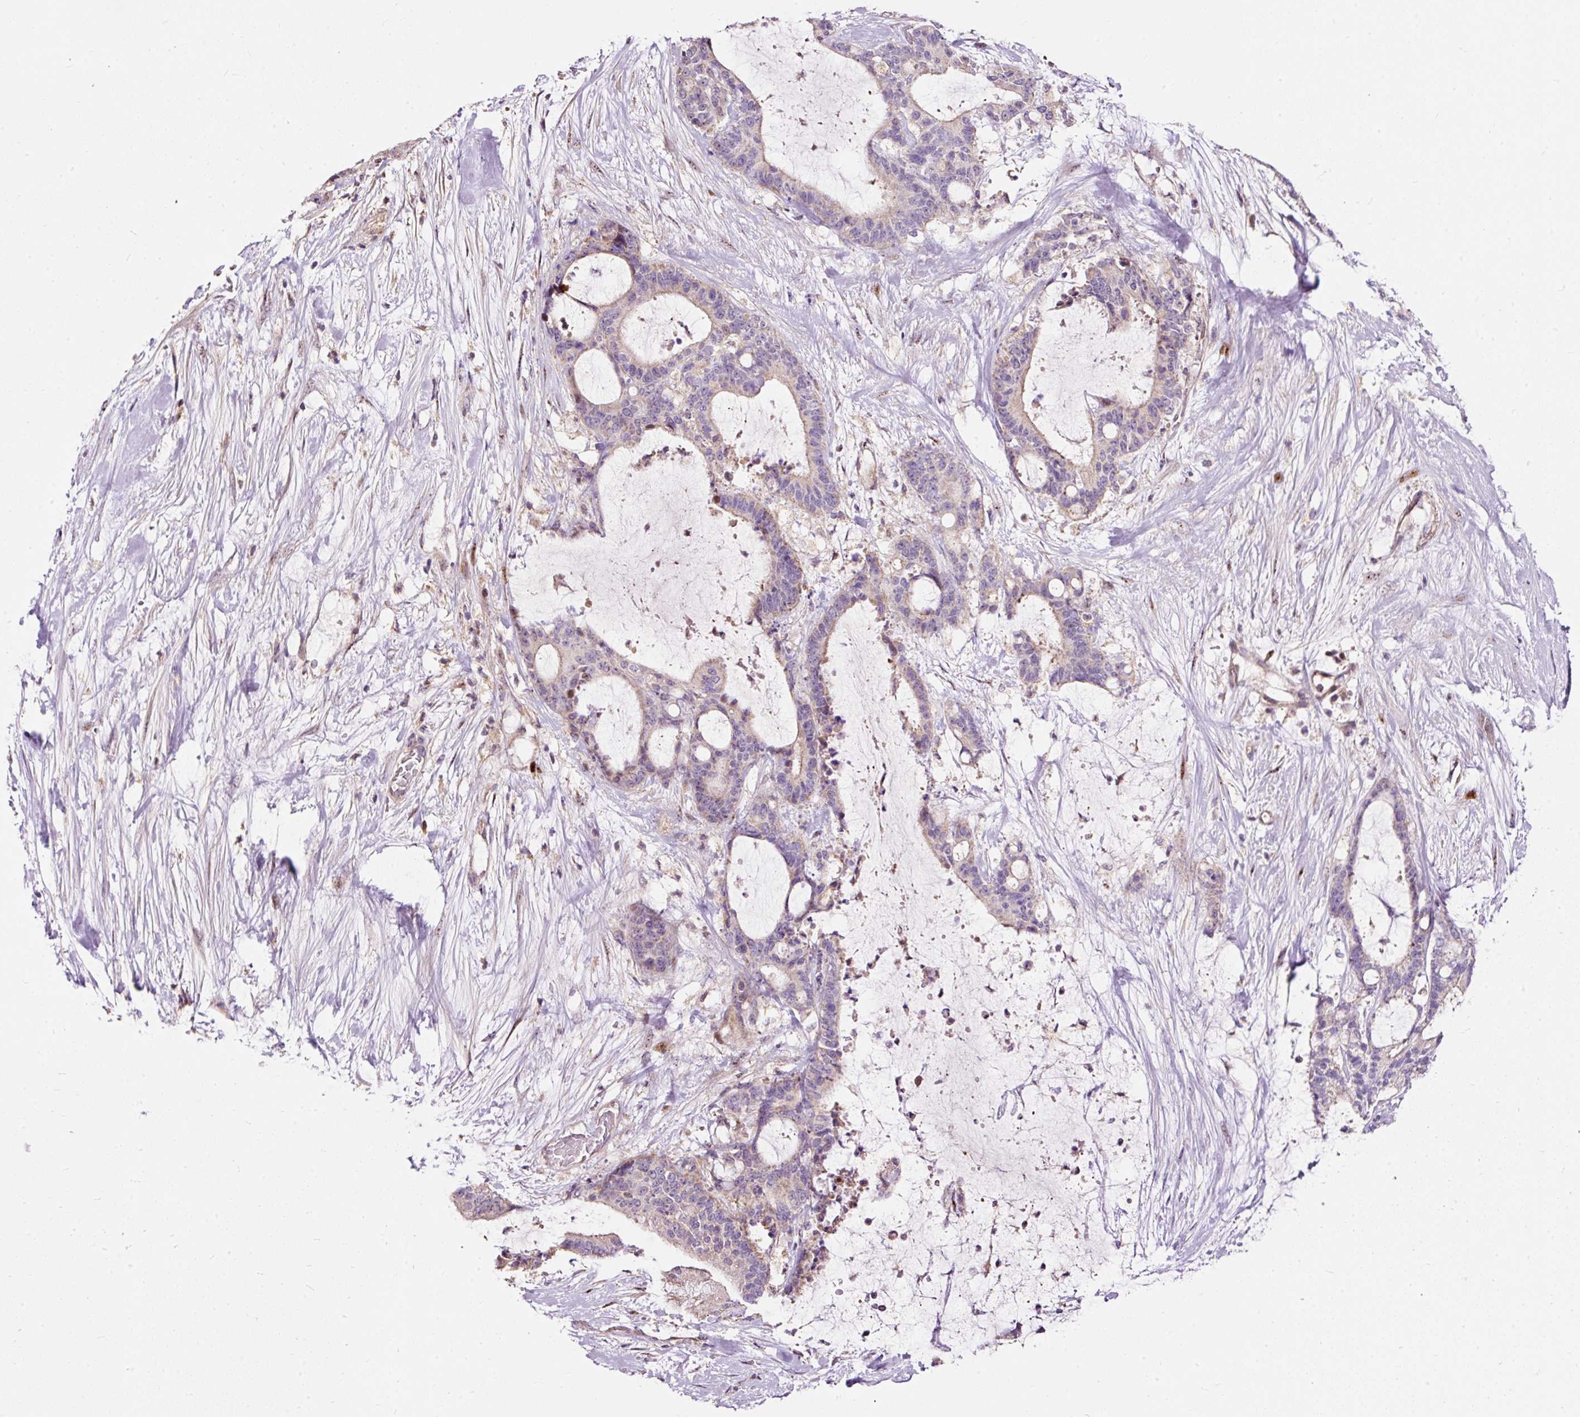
{"staining": {"intensity": "weak", "quantity": "<25%", "location": "cytoplasmic/membranous"}, "tissue": "liver cancer", "cell_type": "Tumor cells", "image_type": "cancer", "snomed": [{"axis": "morphology", "description": "Normal tissue, NOS"}, {"axis": "morphology", "description": "Cholangiocarcinoma"}, {"axis": "topography", "description": "Liver"}, {"axis": "topography", "description": "Peripheral nerve tissue"}], "caption": "IHC photomicrograph of human liver cancer (cholangiocarcinoma) stained for a protein (brown), which displays no expression in tumor cells.", "gene": "BOLA3", "patient": {"sex": "female", "age": 73}}